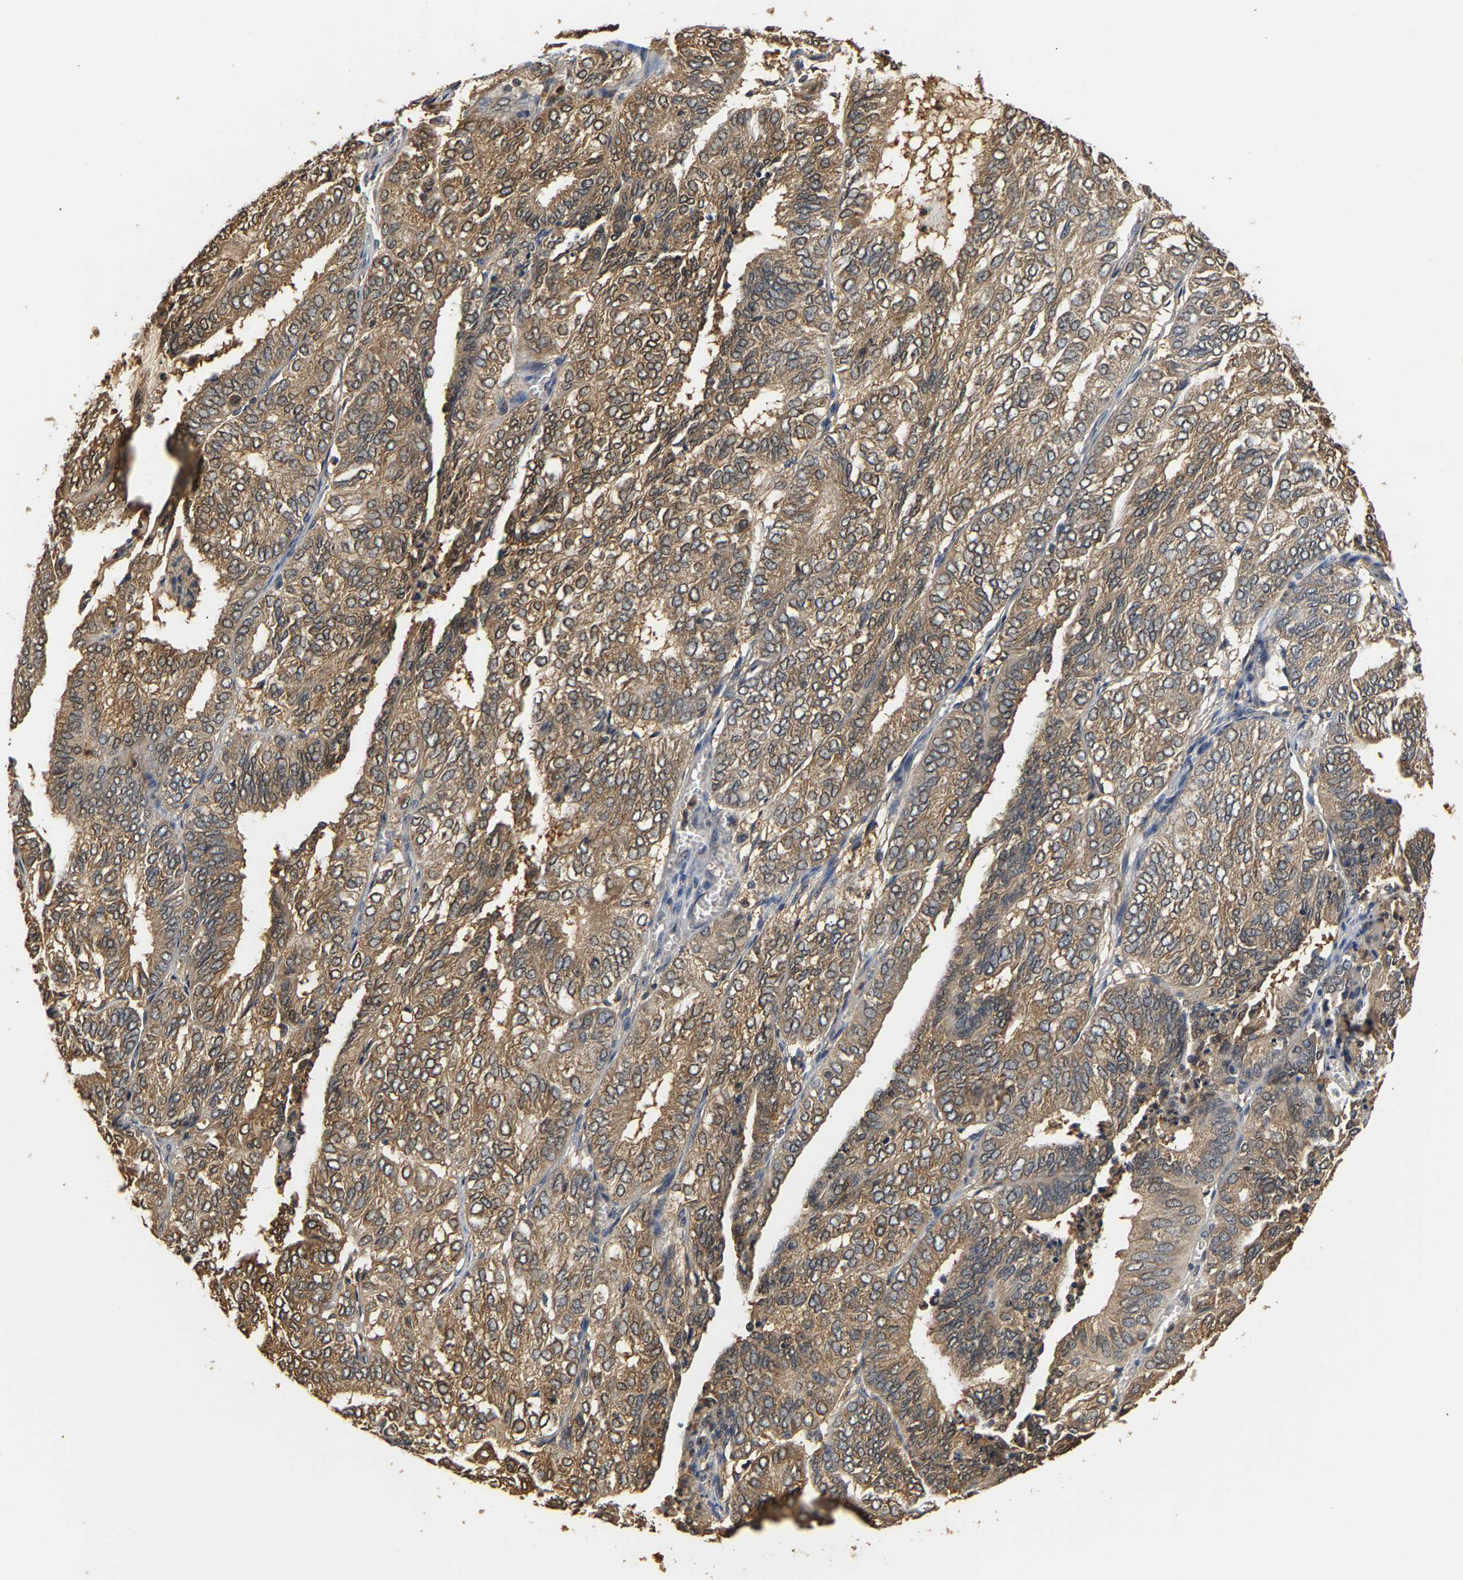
{"staining": {"intensity": "moderate", "quantity": ">75%", "location": "cytoplasmic/membranous"}, "tissue": "endometrial cancer", "cell_type": "Tumor cells", "image_type": "cancer", "snomed": [{"axis": "morphology", "description": "Adenocarcinoma, NOS"}, {"axis": "topography", "description": "Uterus"}], "caption": "Tumor cells show medium levels of moderate cytoplasmic/membranous positivity in about >75% of cells in adenocarcinoma (endometrial).", "gene": "GPI", "patient": {"sex": "female", "age": 60}}